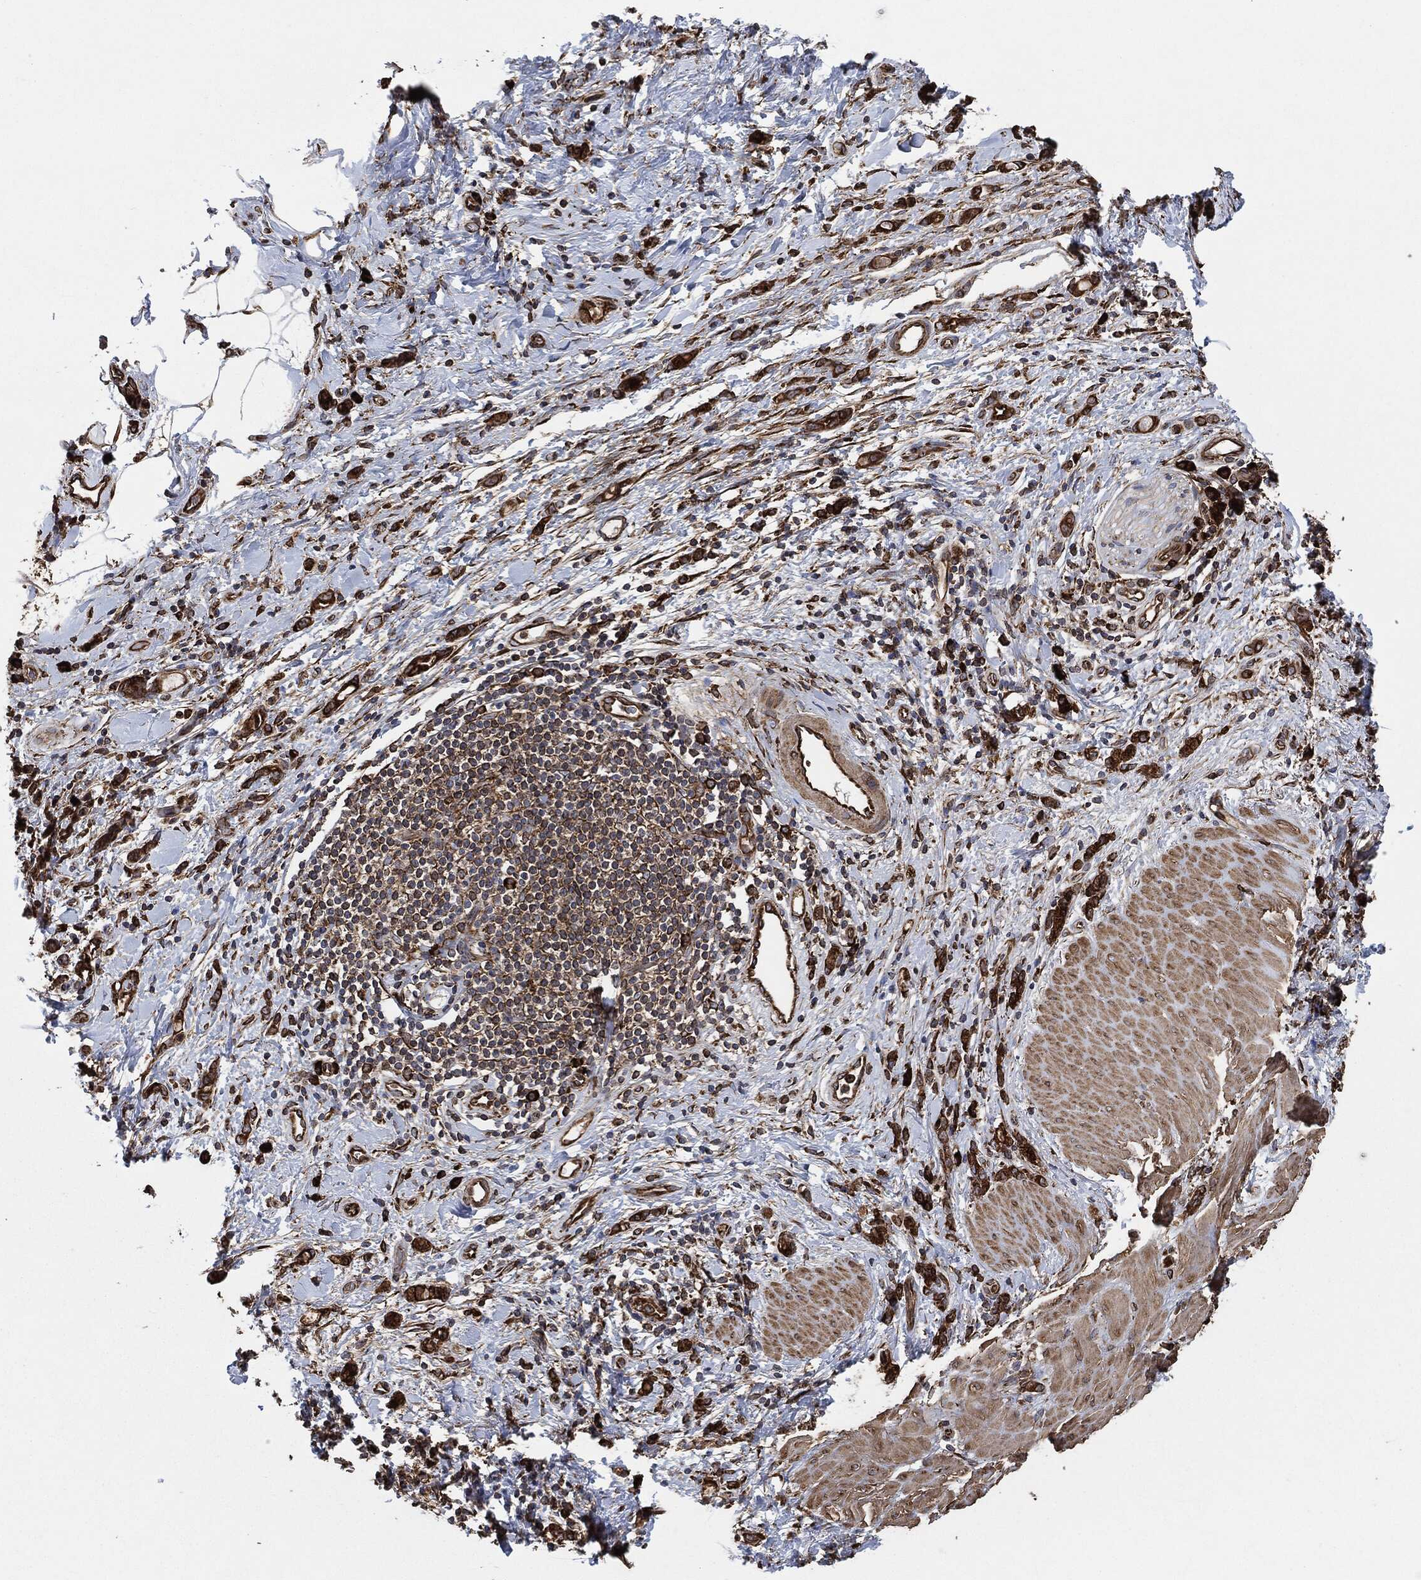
{"staining": {"intensity": "strong", "quantity": ">75%", "location": "cytoplasmic/membranous"}, "tissue": "stomach cancer", "cell_type": "Tumor cells", "image_type": "cancer", "snomed": [{"axis": "morphology", "description": "Normal tissue, NOS"}, {"axis": "morphology", "description": "Adenocarcinoma, NOS"}, {"axis": "topography", "description": "Stomach"}], "caption": "Immunohistochemical staining of adenocarcinoma (stomach) reveals strong cytoplasmic/membranous protein positivity in about >75% of tumor cells.", "gene": "AMFR", "patient": {"sex": "male", "age": 67}}